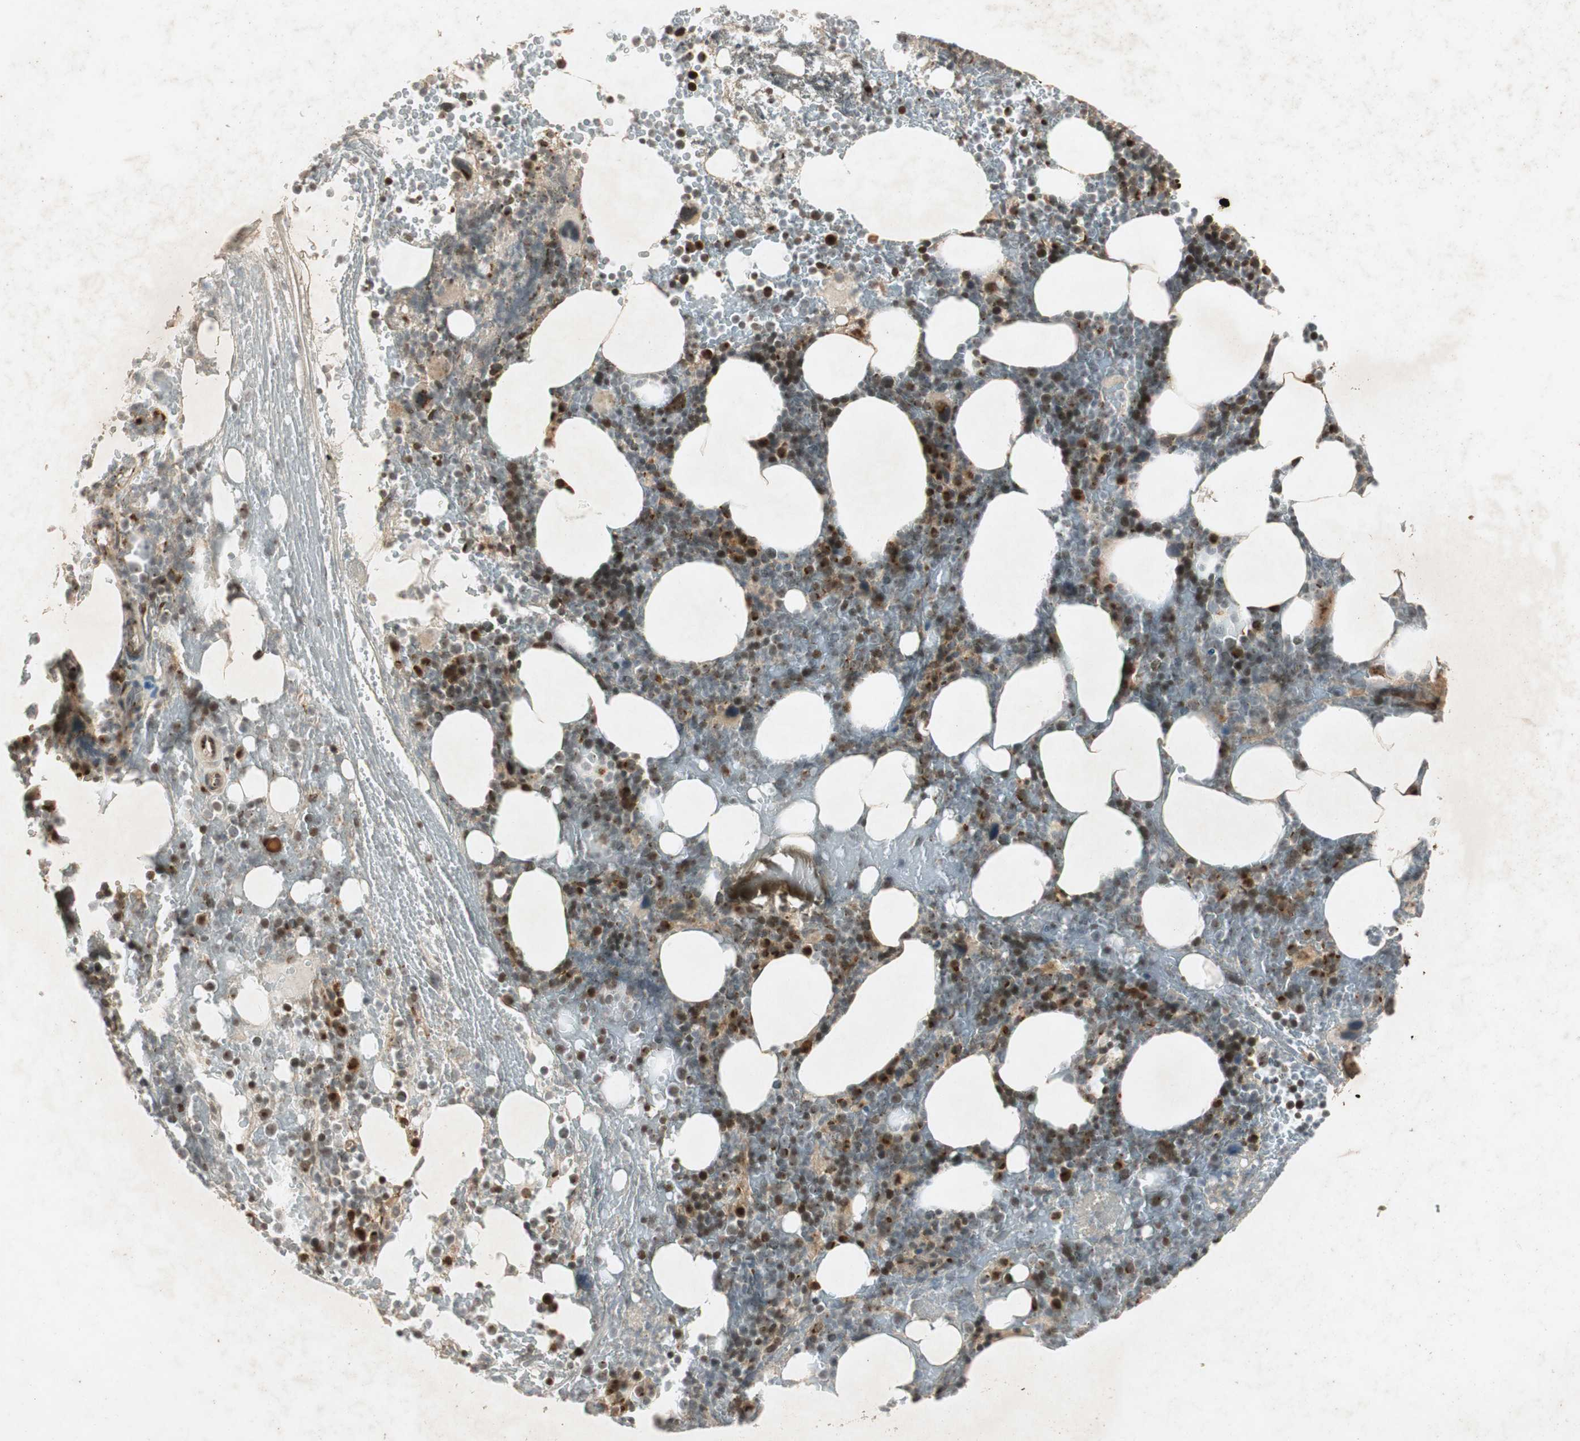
{"staining": {"intensity": "moderate", "quantity": "25%-75%", "location": "cytoplasmic/membranous,nuclear"}, "tissue": "bone marrow", "cell_type": "Hematopoietic cells", "image_type": "normal", "snomed": [{"axis": "morphology", "description": "Normal tissue, NOS"}, {"axis": "topography", "description": "Bone marrow"}], "caption": "Hematopoietic cells show medium levels of moderate cytoplasmic/membranous,nuclear staining in approximately 25%-75% of cells in unremarkable bone marrow.", "gene": "NEO1", "patient": {"sex": "female", "age": 66}}